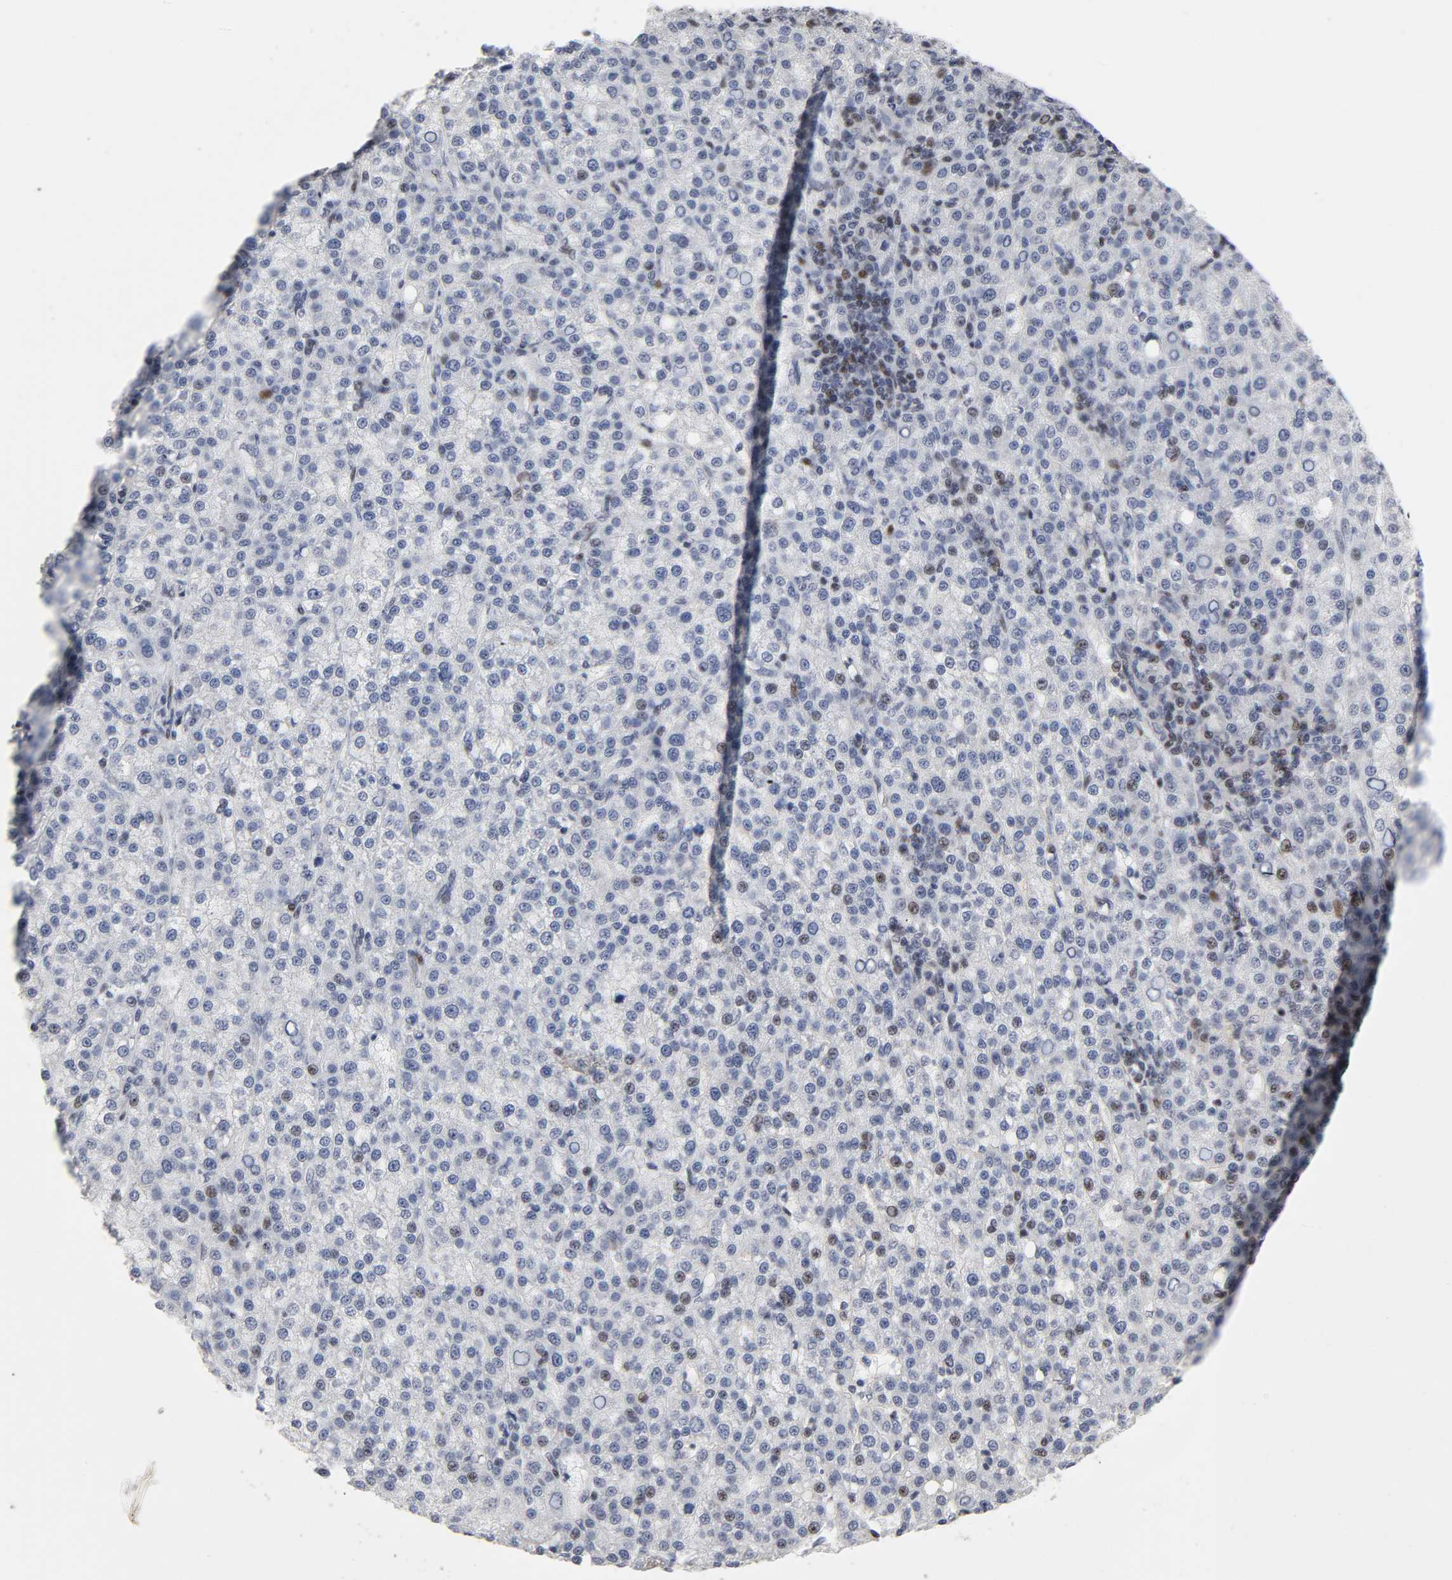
{"staining": {"intensity": "negative", "quantity": "none", "location": "none"}, "tissue": "liver cancer", "cell_type": "Tumor cells", "image_type": "cancer", "snomed": [{"axis": "morphology", "description": "Carcinoma, Hepatocellular, NOS"}, {"axis": "topography", "description": "Liver"}], "caption": "A photomicrograph of human liver cancer (hepatocellular carcinoma) is negative for staining in tumor cells.", "gene": "STK38", "patient": {"sex": "female", "age": 58}}